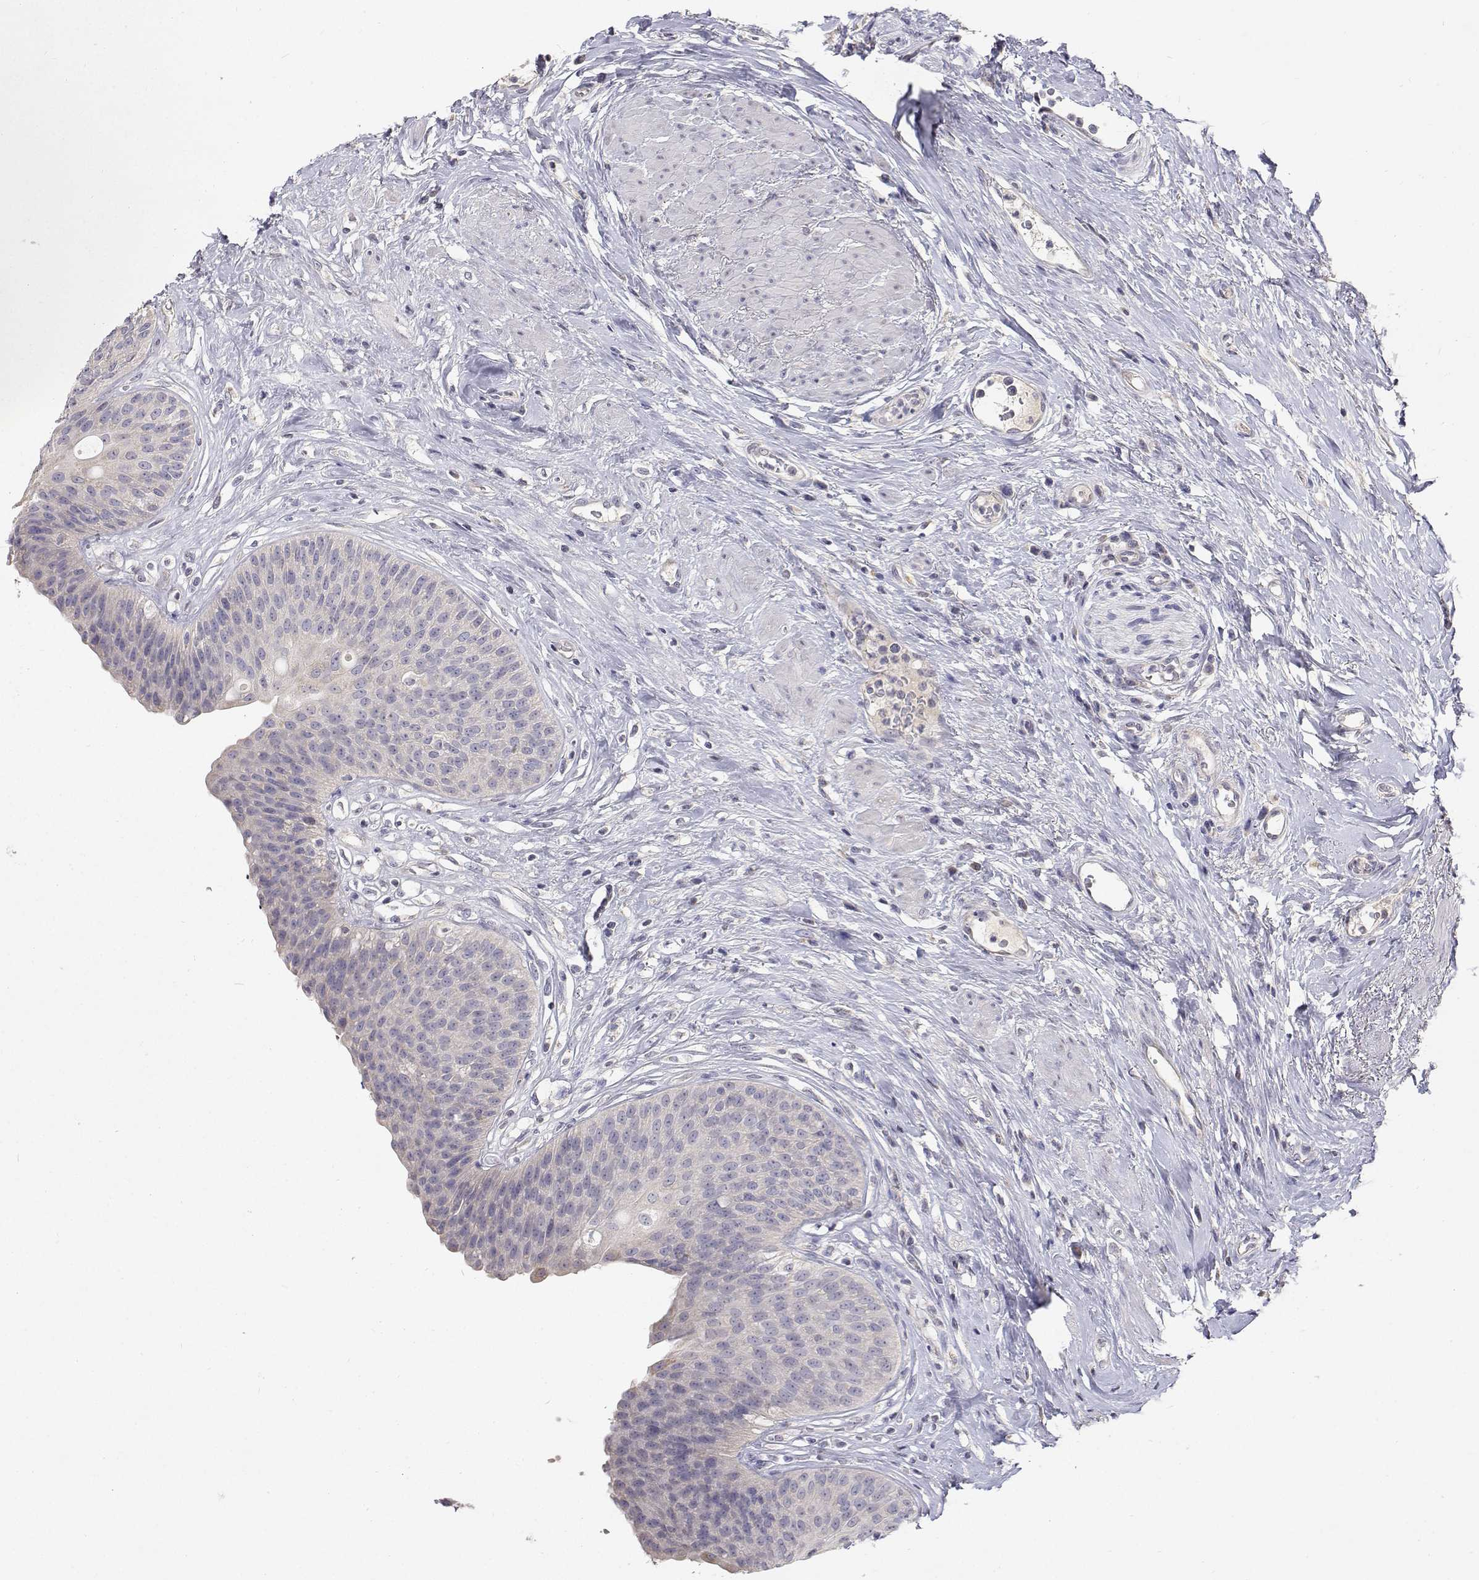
{"staining": {"intensity": "negative", "quantity": "none", "location": "none"}, "tissue": "urinary bladder", "cell_type": "Urothelial cells", "image_type": "normal", "snomed": [{"axis": "morphology", "description": "Normal tissue, NOS"}, {"axis": "topography", "description": "Urinary bladder"}], "caption": "IHC of benign human urinary bladder shows no expression in urothelial cells. (DAB immunohistochemistry (IHC) with hematoxylin counter stain).", "gene": "TRIM60", "patient": {"sex": "female", "age": 56}}